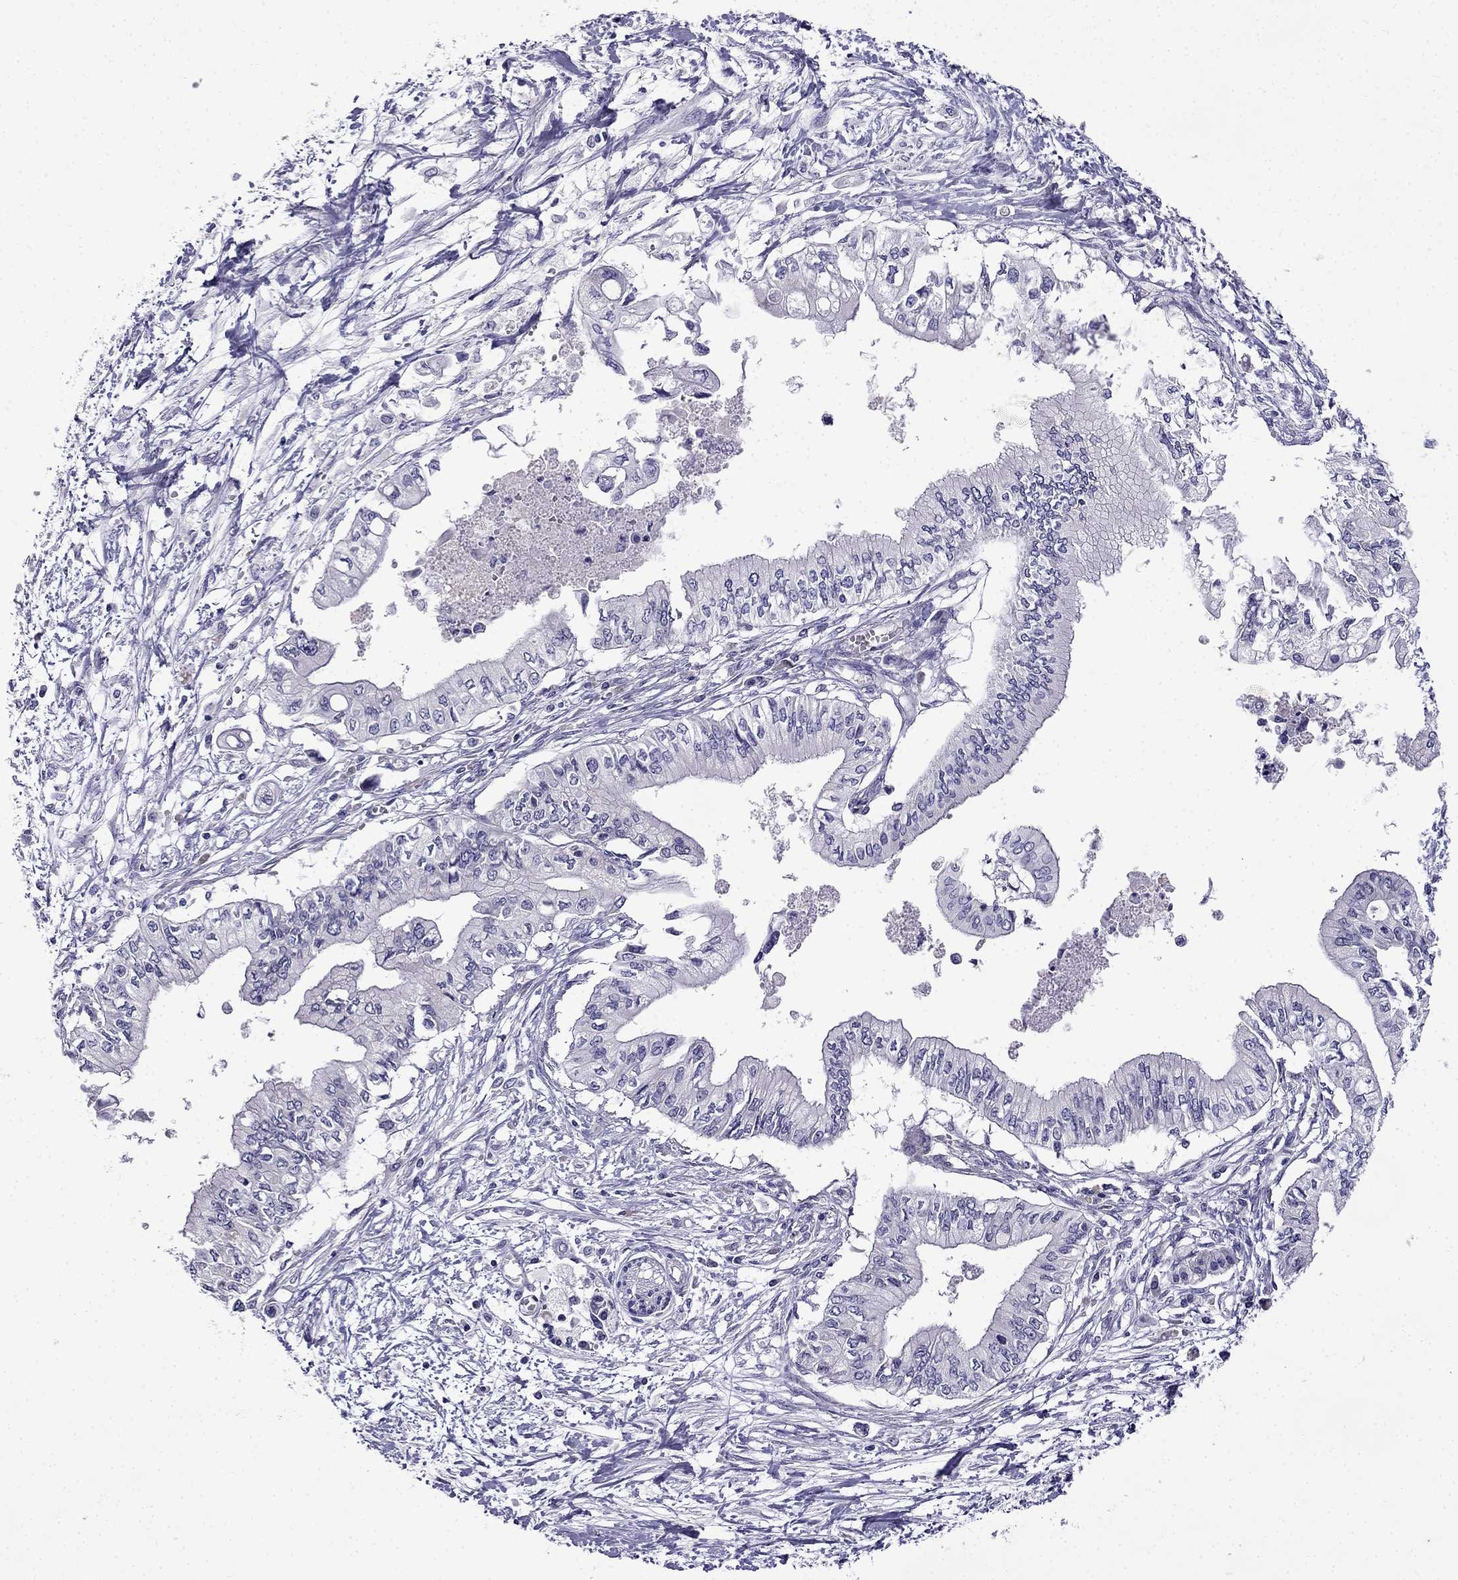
{"staining": {"intensity": "negative", "quantity": "none", "location": "none"}, "tissue": "pancreatic cancer", "cell_type": "Tumor cells", "image_type": "cancer", "snomed": [{"axis": "morphology", "description": "Adenocarcinoma, NOS"}, {"axis": "topography", "description": "Pancreas"}], "caption": "Micrograph shows no significant protein staining in tumor cells of pancreatic adenocarcinoma.", "gene": "PI16", "patient": {"sex": "female", "age": 61}}